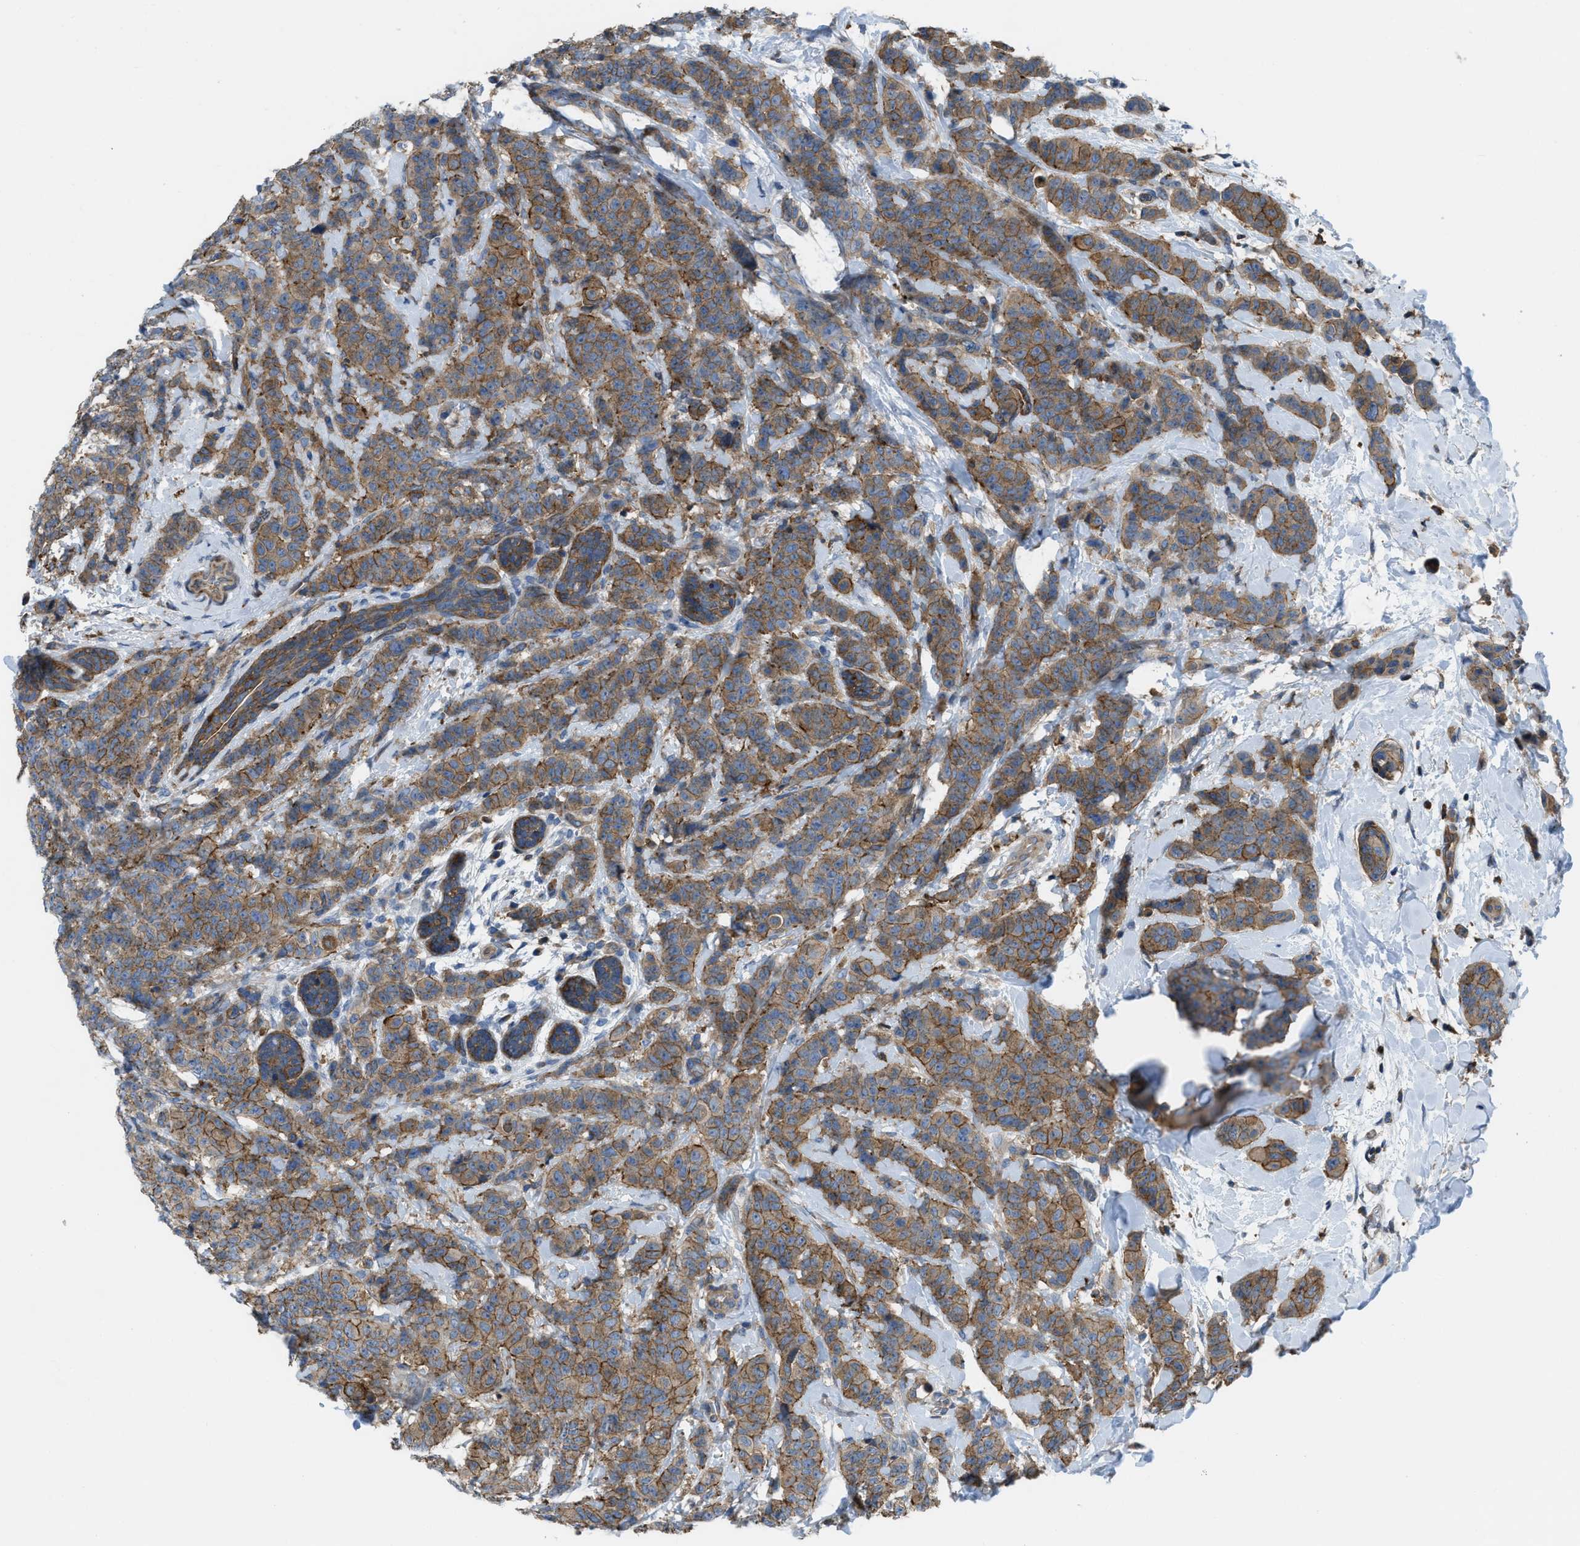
{"staining": {"intensity": "moderate", "quantity": ">75%", "location": "cytoplasmic/membranous"}, "tissue": "breast cancer", "cell_type": "Tumor cells", "image_type": "cancer", "snomed": [{"axis": "morphology", "description": "Normal tissue, NOS"}, {"axis": "morphology", "description": "Duct carcinoma"}, {"axis": "topography", "description": "Breast"}], "caption": "This image shows immunohistochemistry (IHC) staining of breast cancer (invasive ductal carcinoma), with medium moderate cytoplasmic/membranous positivity in about >75% of tumor cells.", "gene": "MYO18A", "patient": {"sex": "female", "age": 40}}